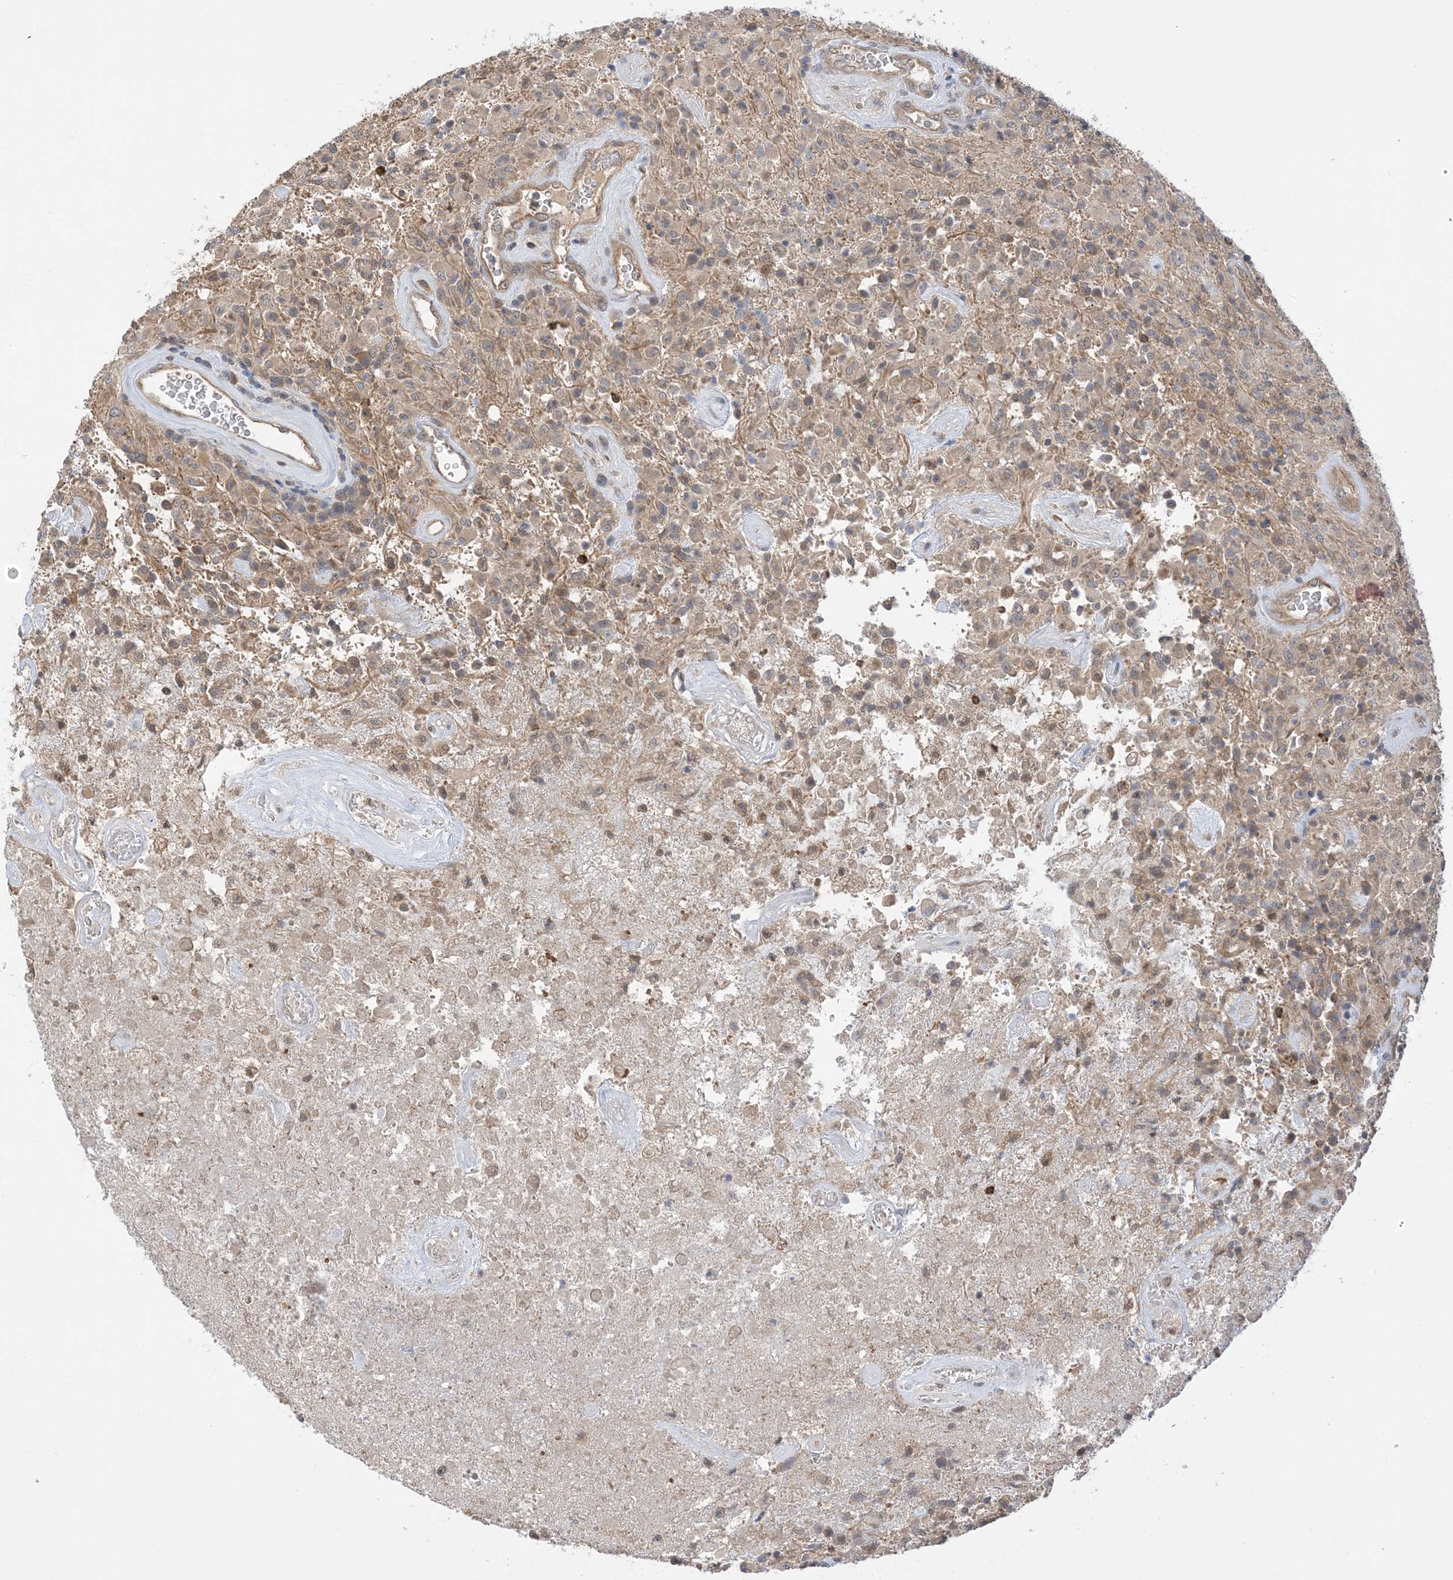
{"staining": {"intensity": "negative", "quantity": "none", "location": "none"}, "tissue": "glioma", "cell_type": "Tumor cells", "image_type": "cancer", "snomed": [{"axis": "morphology", "description": "Glioma, malignant, High grade"}, {"axis": "topography", "description": "Brain"}], "caption": "Immunohistochemistry micrograph of malignant glioma (high-grade) stained for a protein (brown), which displays no staining in tumor cells.", "gene": "WDR26", "patient": {"sex": "female", "age": 57}}